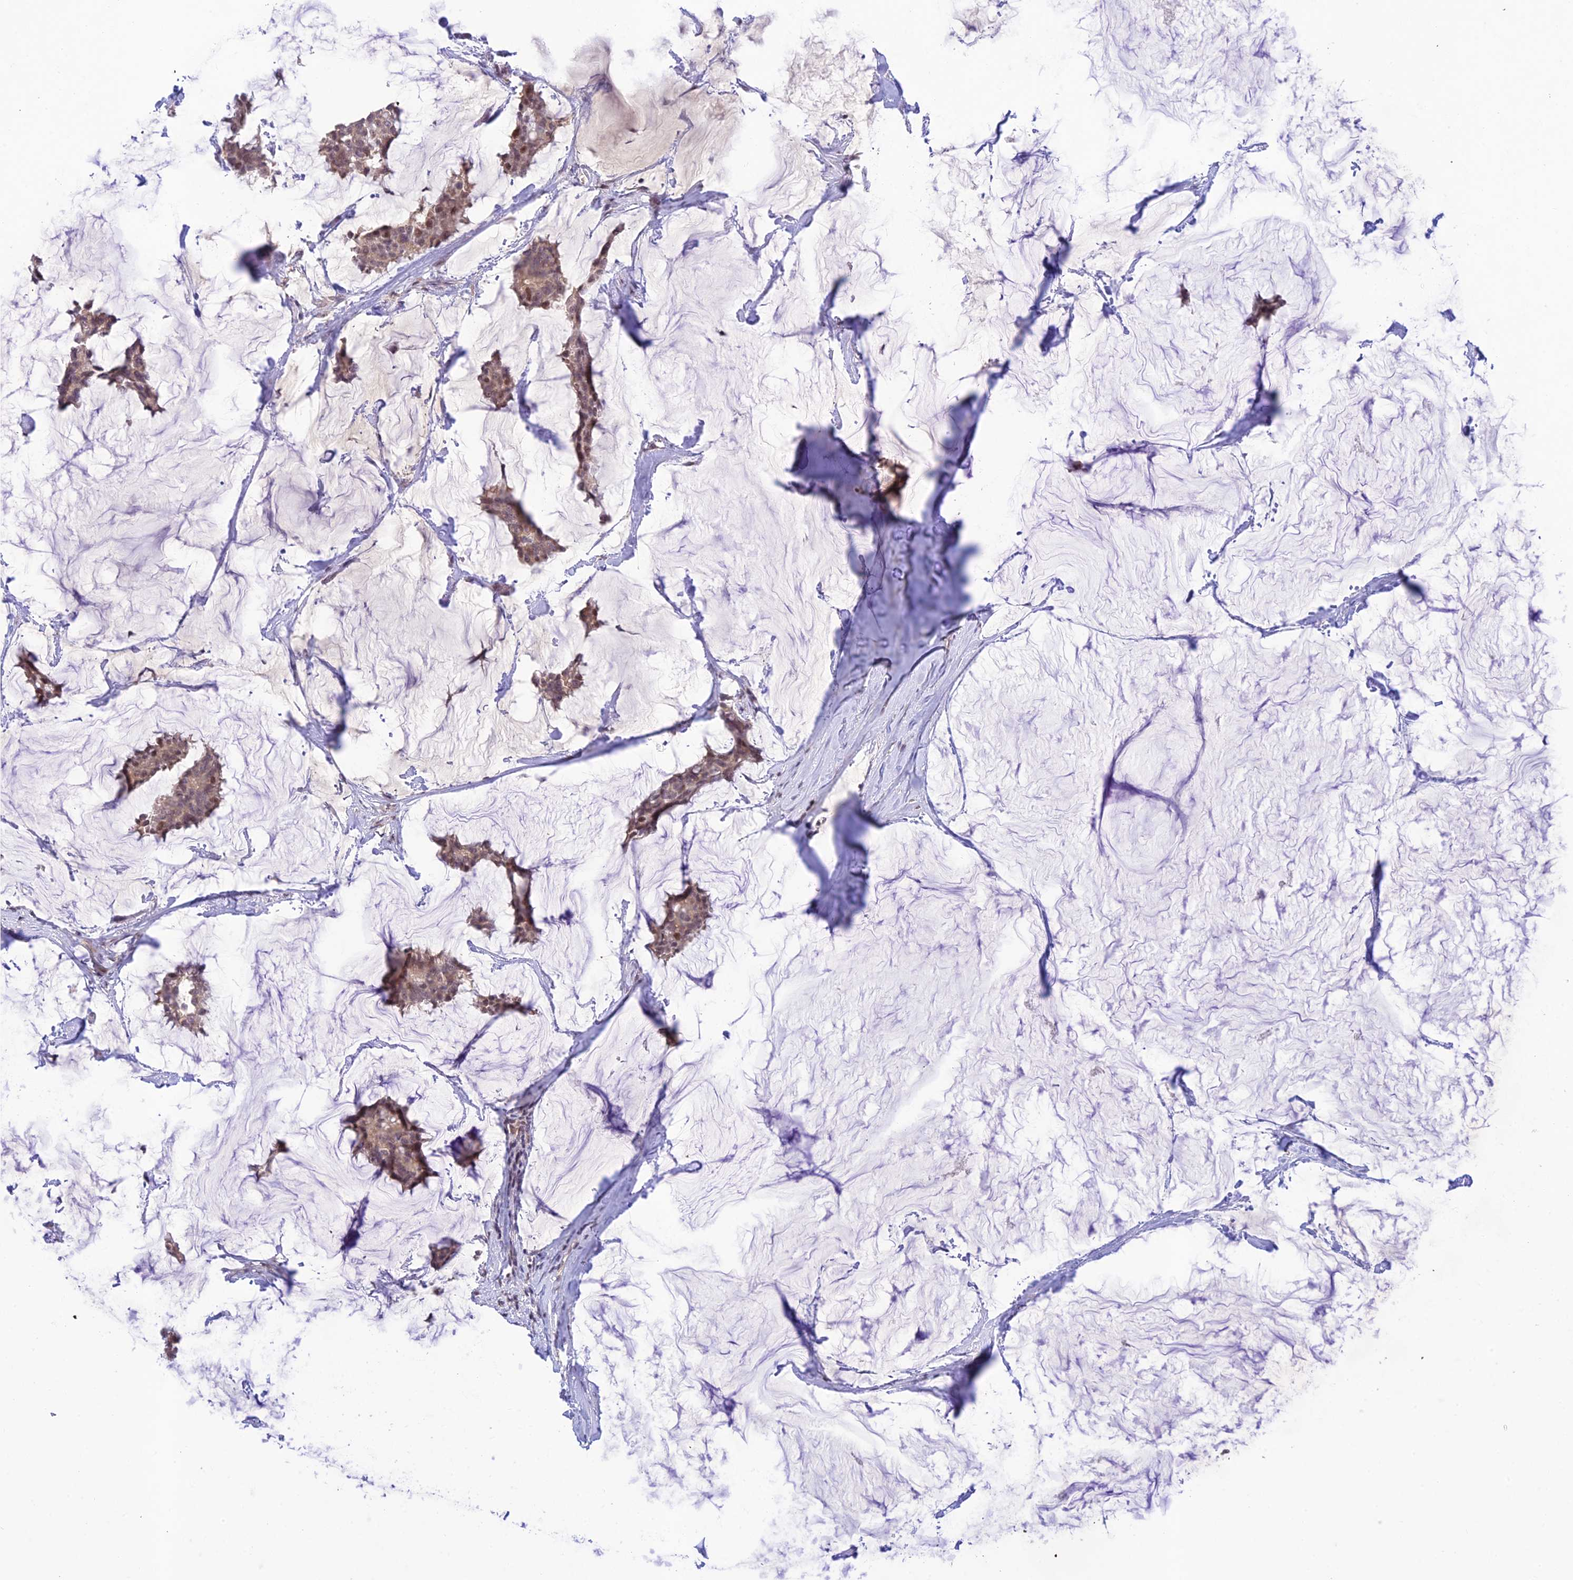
{"staining": {"intensity": "weak", "quantity": ">75%", "location": "cytoplasmic/membranous,nuclear"}, "tissue": "breast cancer", "cell_type": "Tumor cells", "image_type": "cancer", "snomed": [{"axis": "morphology", "description": "Duct carcinoma"}, {"axis": "topography", "description": "Breast"}], "caption": "Tumor cells show weak cytoplasmic/membranous and nuclear staining in about >75% of cells in breast cancer. Nuclei are stained in blue.", "gene": "TEKT1", "patient": {"sex": "female", "age": 93}}